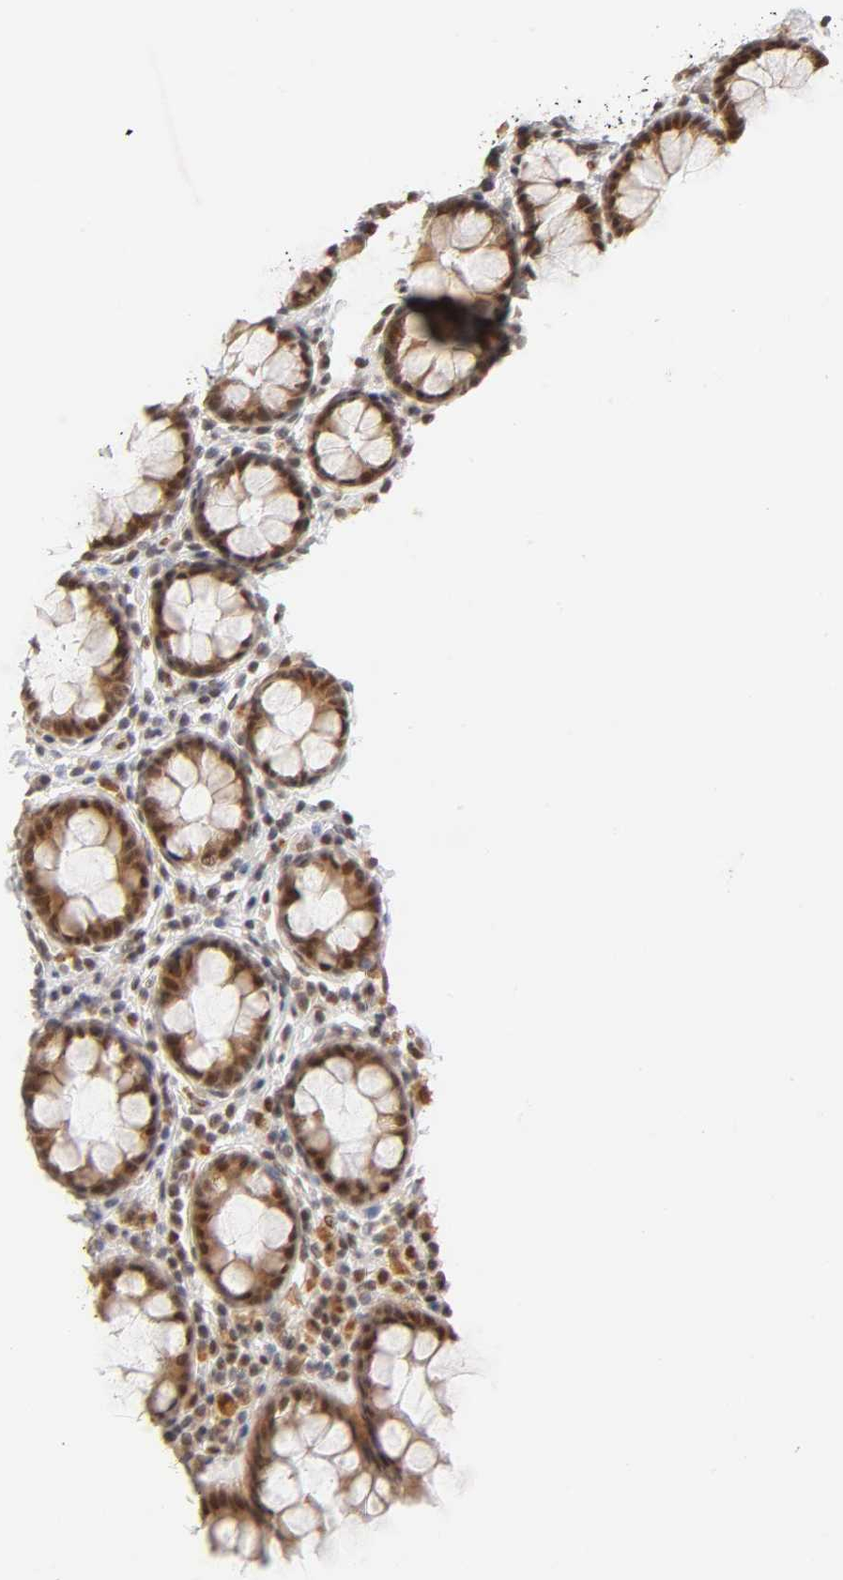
{"staining": {"intensity": "weak", "quantity": "25%-75%", "location": "cytoplasmic/membranous,nuclear"}, "tissue": "rectum", "cell_type": "Glandular cells", "image_type": "normal", "snomed": [{"axis": "morphology", "description": "Normal tissue, NOS"}, {"axis": "topography", "description": "Rectum"}], "caption": "Rectum stained with a brown dye demonstrates weak cytoplasmic/membranous,nuclear positive staining in approximately 25%-75% of glandular cells.", "gene": "TAF10", "patient": {"sex": "male", "age": 92}}